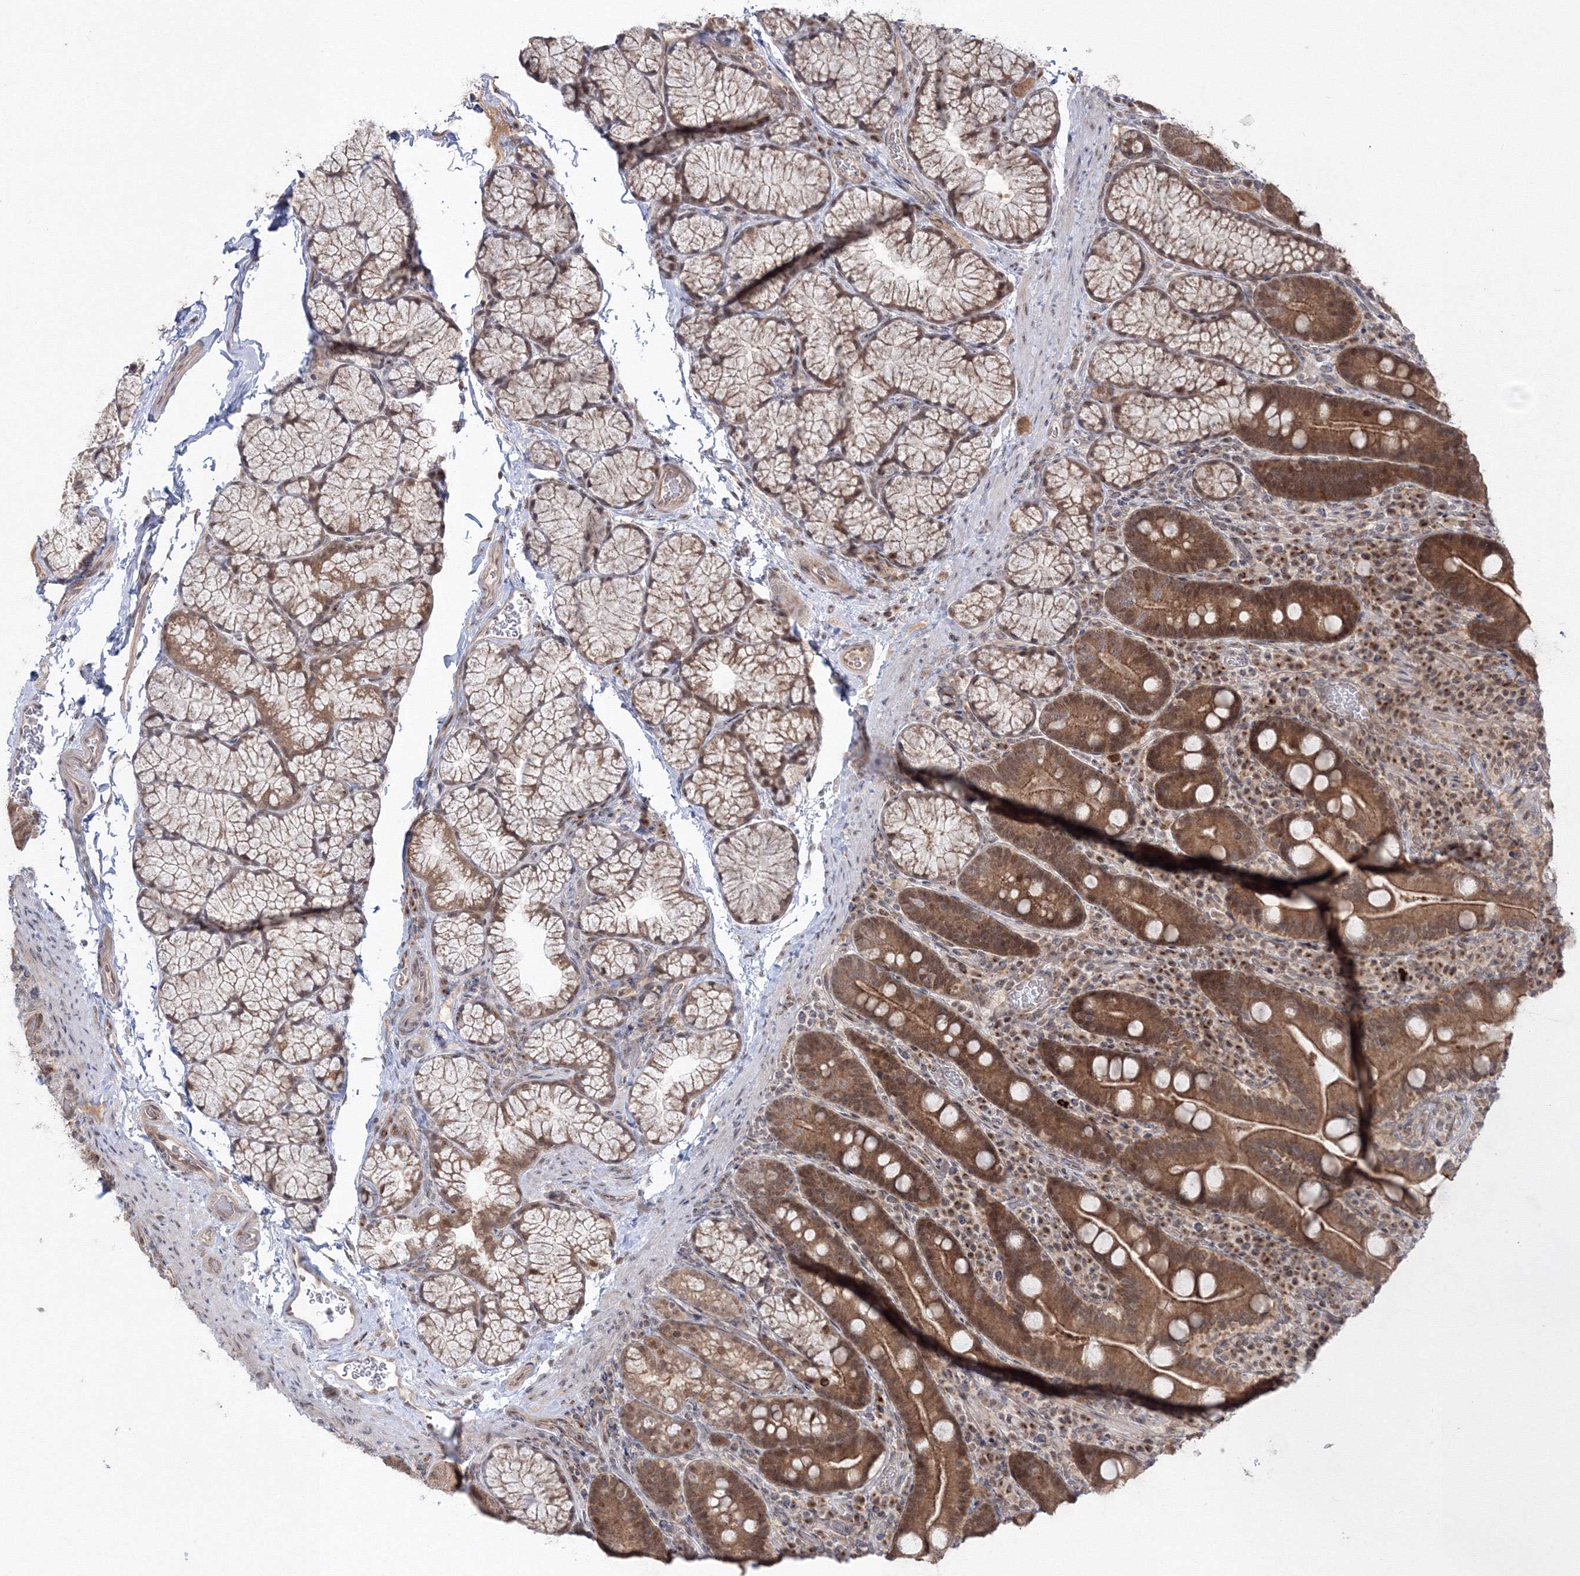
{"staining": {"intensity": "moderate", "quantity": ">75%", "location": "cytoplasmic/membranous"}, "tissue": "duodenum", "cell_type": "Glandular cells", "image_type": "normal", "snomed": [{"axis": "morphology", "description": "Normal tissue, NOS"}, {"axis": "topography", "description": "Duodenum"}], "caption": "Immunohistochemistry (IHC) histopathology image of unremarkable duodenum: duodenum stained using IHC demonstrates medium levels of moderate protein expression localized specifically in the cytoplasmic/membranous of glandular cells, appearing as a cytoplasmic/membranous brown color.", "gene": "ZFAND6", "patient": {"sex": "male", "age": 35}}